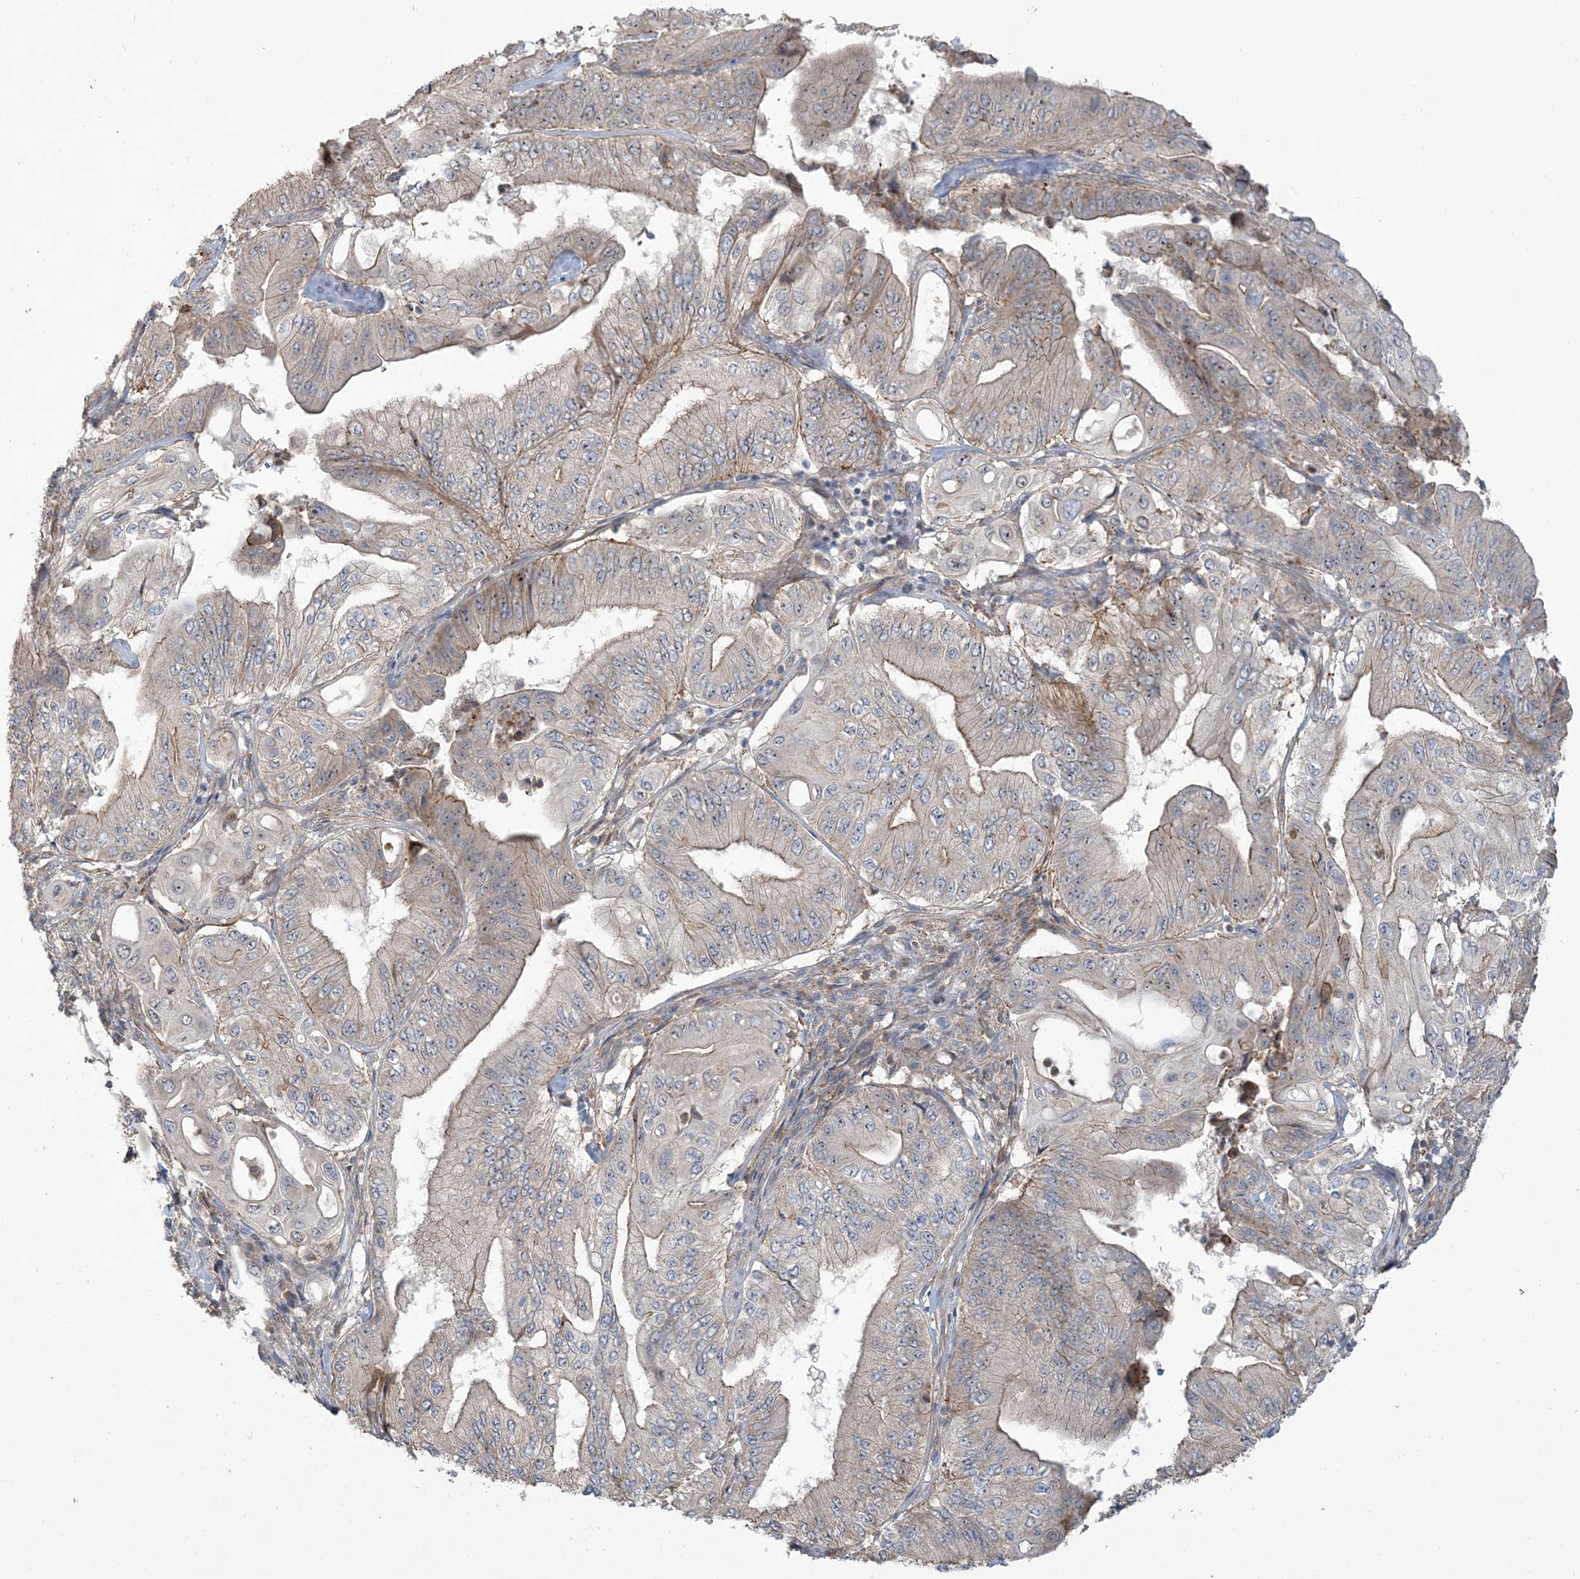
{"staining": {"intensity": "weak", "quantity": "<25%", "location": "cytoplasmic/membranous"}, "tissue": "pancreatic cancer", "cell_type": "Tumor cells", "image_type": "cancer", "snomed": [{"axis": "morphology", "description": "Adenocarcinoma, NOS"}, {"axis": "topography", "description": "Pancreas"}], "caption": "An immunohistochemistry micrograph of pancreatic adenocarcinoma is shown. There is no staining in tumor cells of pancreatic adenocarcinoma.", "gene": "KLHL18", "patient": {"sex": "female", "age": 77}}